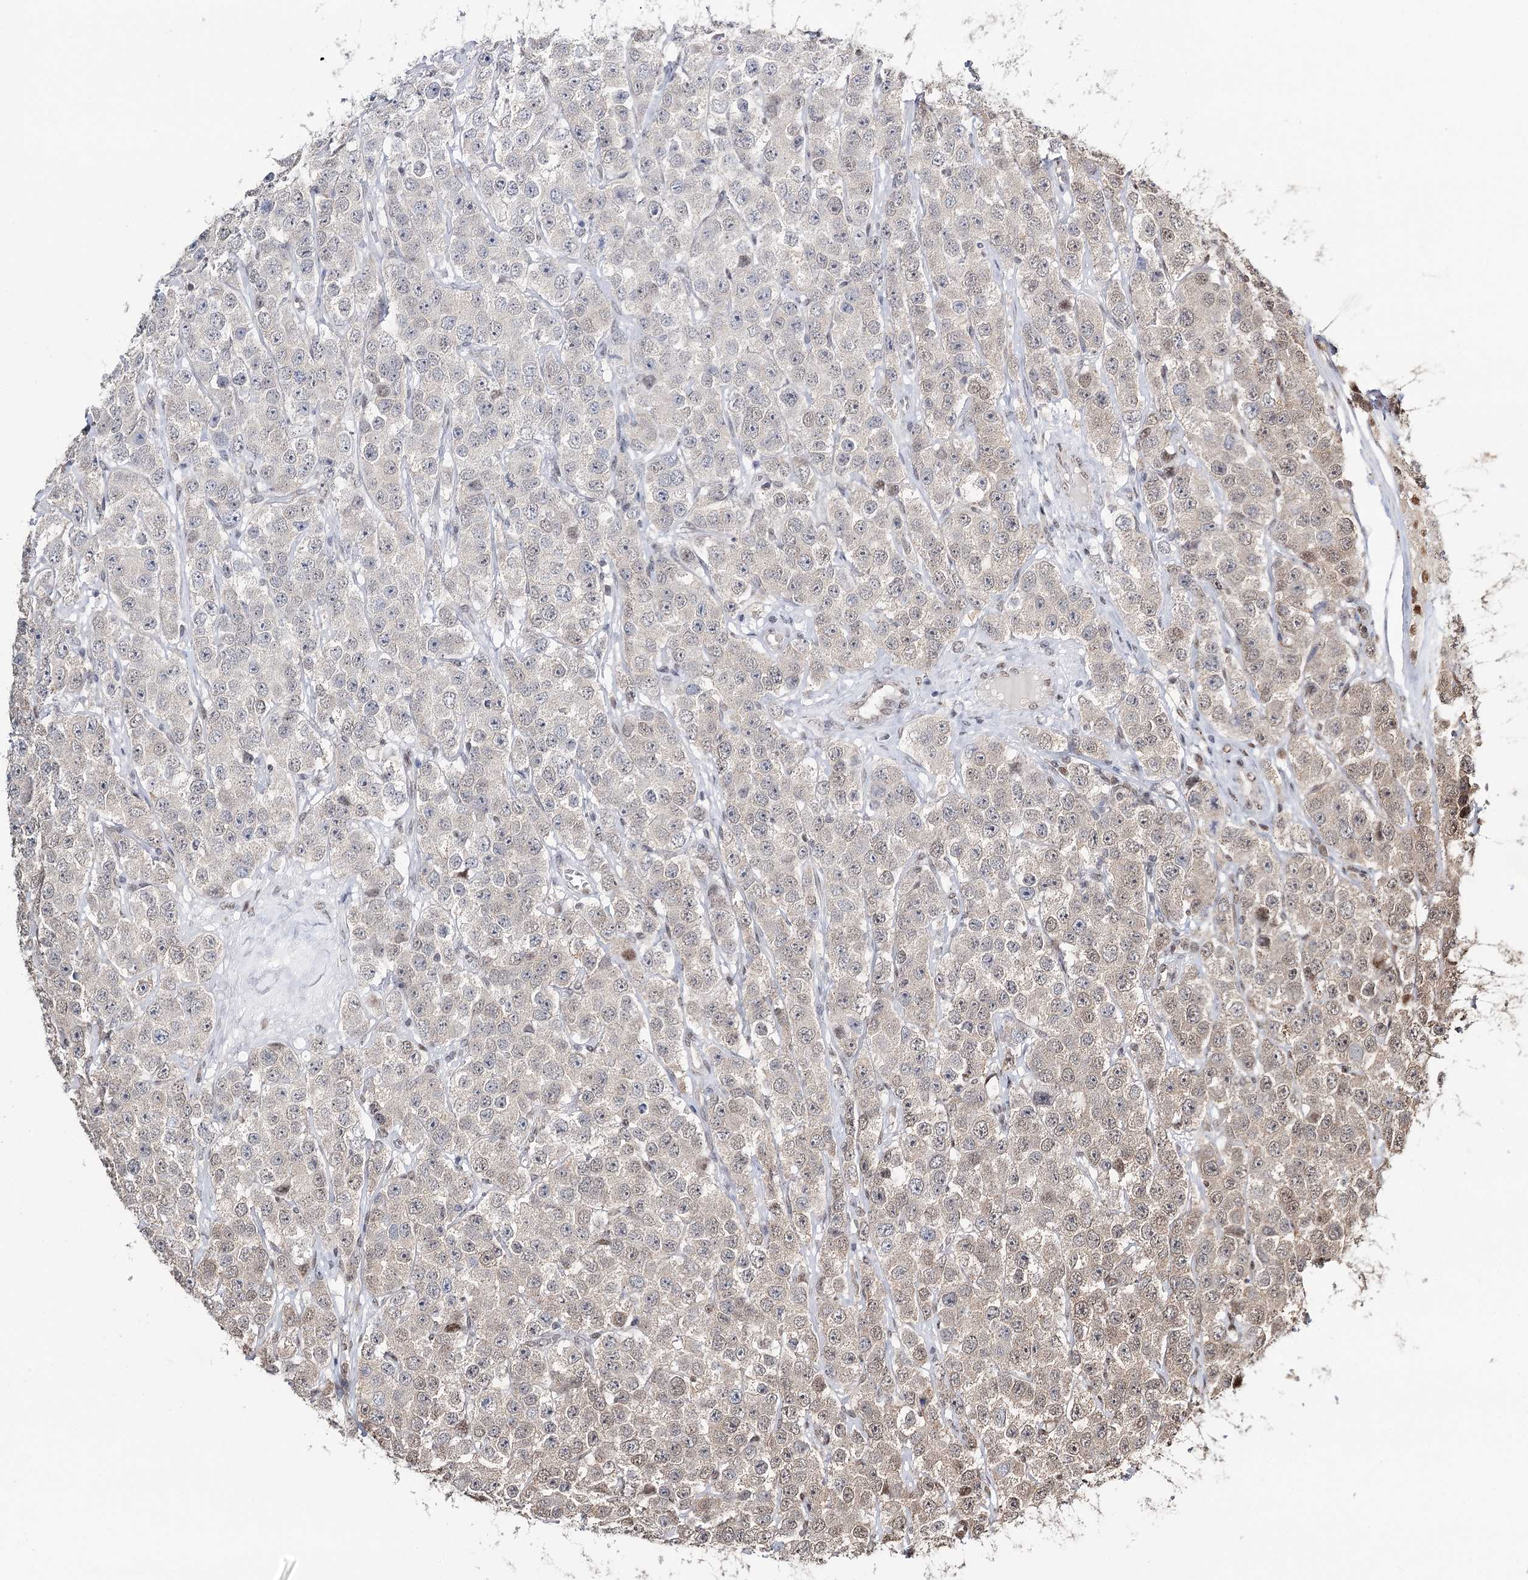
{"staining": {"intensity": "negative", "quantity": "none", "location": "none"}, "tissue": "testis cancer", "cell_type": "Tumor cells", "image_type": "cancer", "snomed": [{"axis": "morphology", "description": "Seminoma, NOS"}, {"axis": "topography", "description": "Testis"}], "caption": "IHC photomicrograph of testis cancer (seminoma) stained for a protein (brown), which exhibits no positivity in tumor cells.", "gene": "RPS27A", "patient": {"sex": "male", "age": 28}}